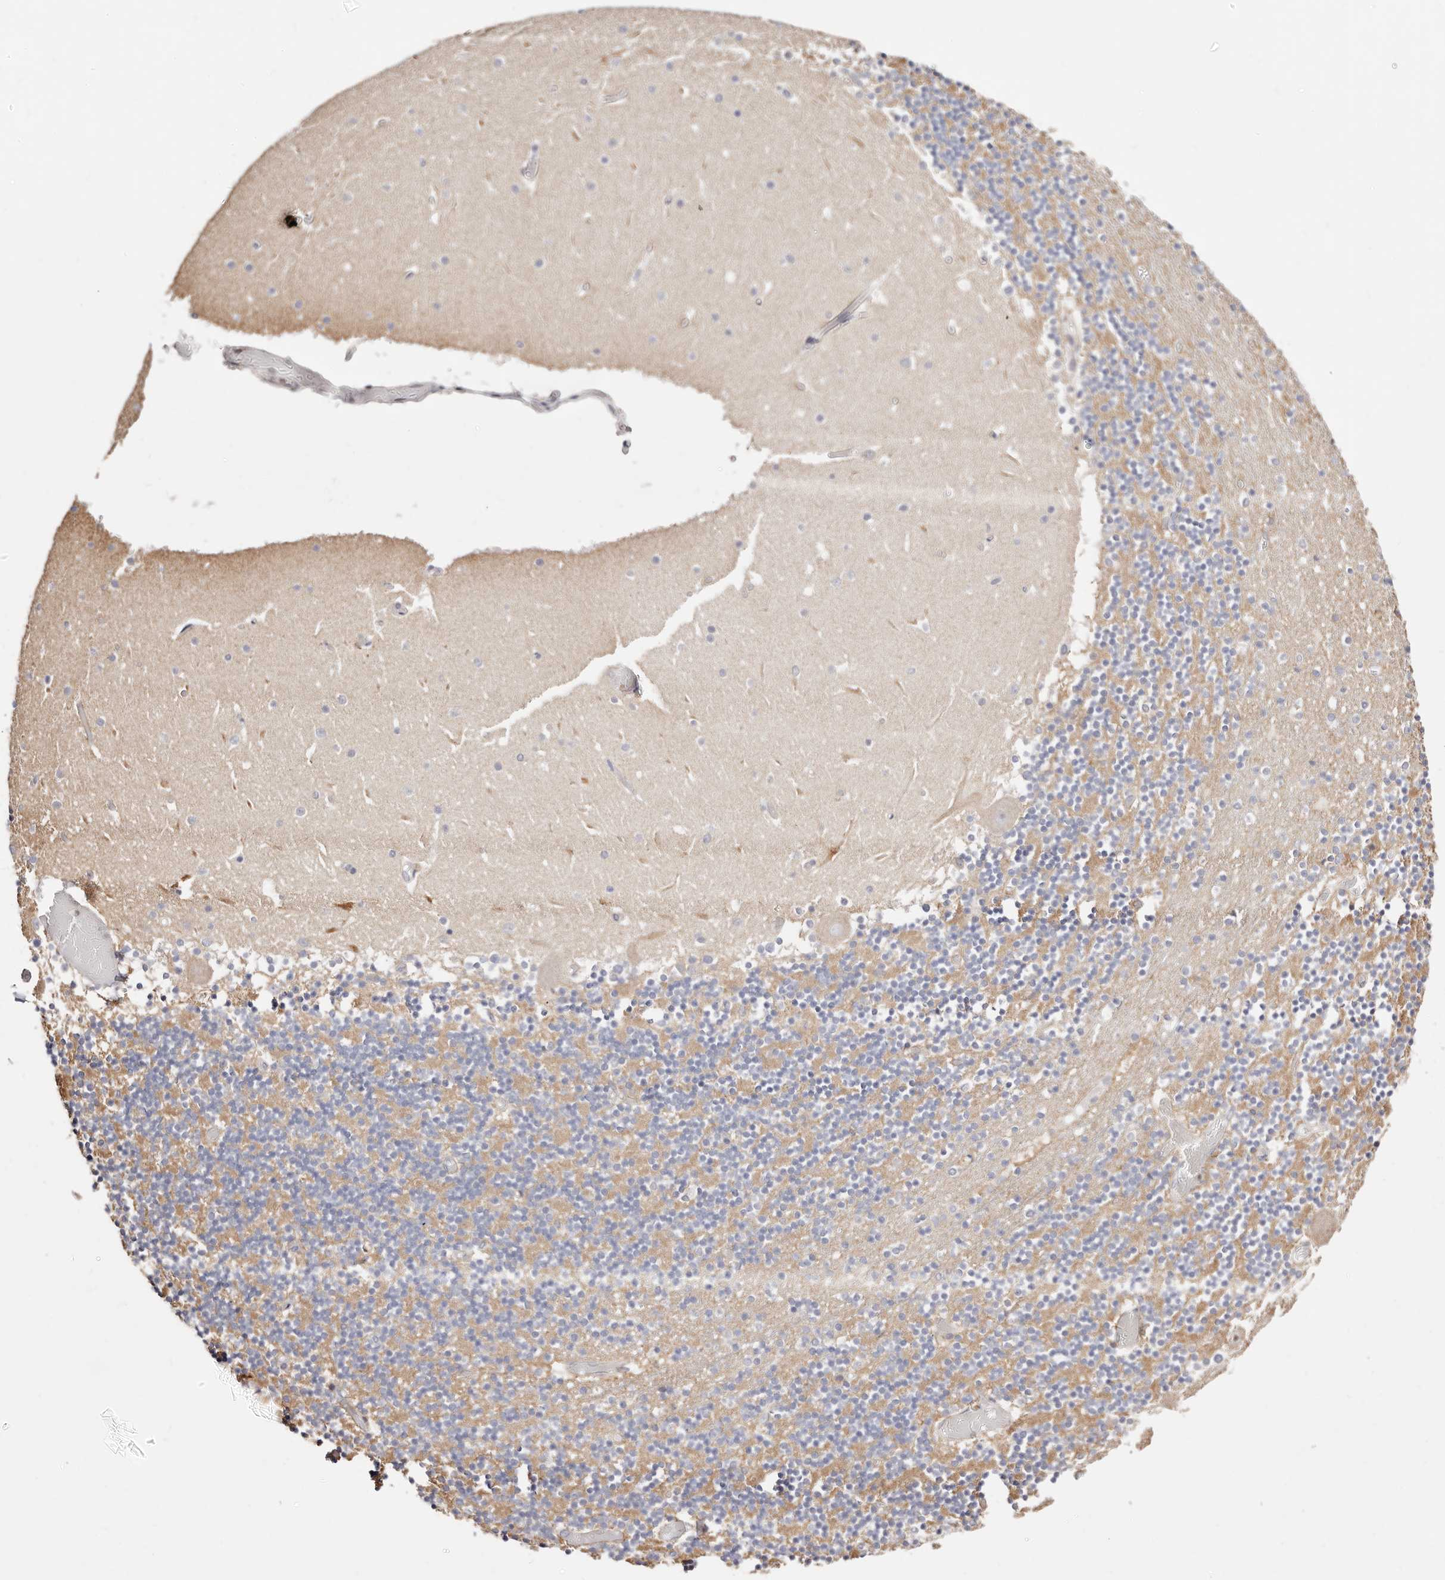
{"staining": {"intensity": "weak", "quantity": "25%-75%", "location": "cytoplasmic/membranous"}, "tissue": "cerebellum", "cell_type": "Cells in granular layer", "image_type": "normal", "snomed": [{"axis": "morphology", "description": "Normal tissue, NOS"}, {"axis": "topography", "description": "Cerebellum"}], "caption": "IHC of unremarkable cerebellum reveals low levels of weak cytoplasmic/membranous positivity in about 25%-75% of cells in granular layer.", "gene": "STAT5A", "patient": {"sex": "female", "age": 28}}